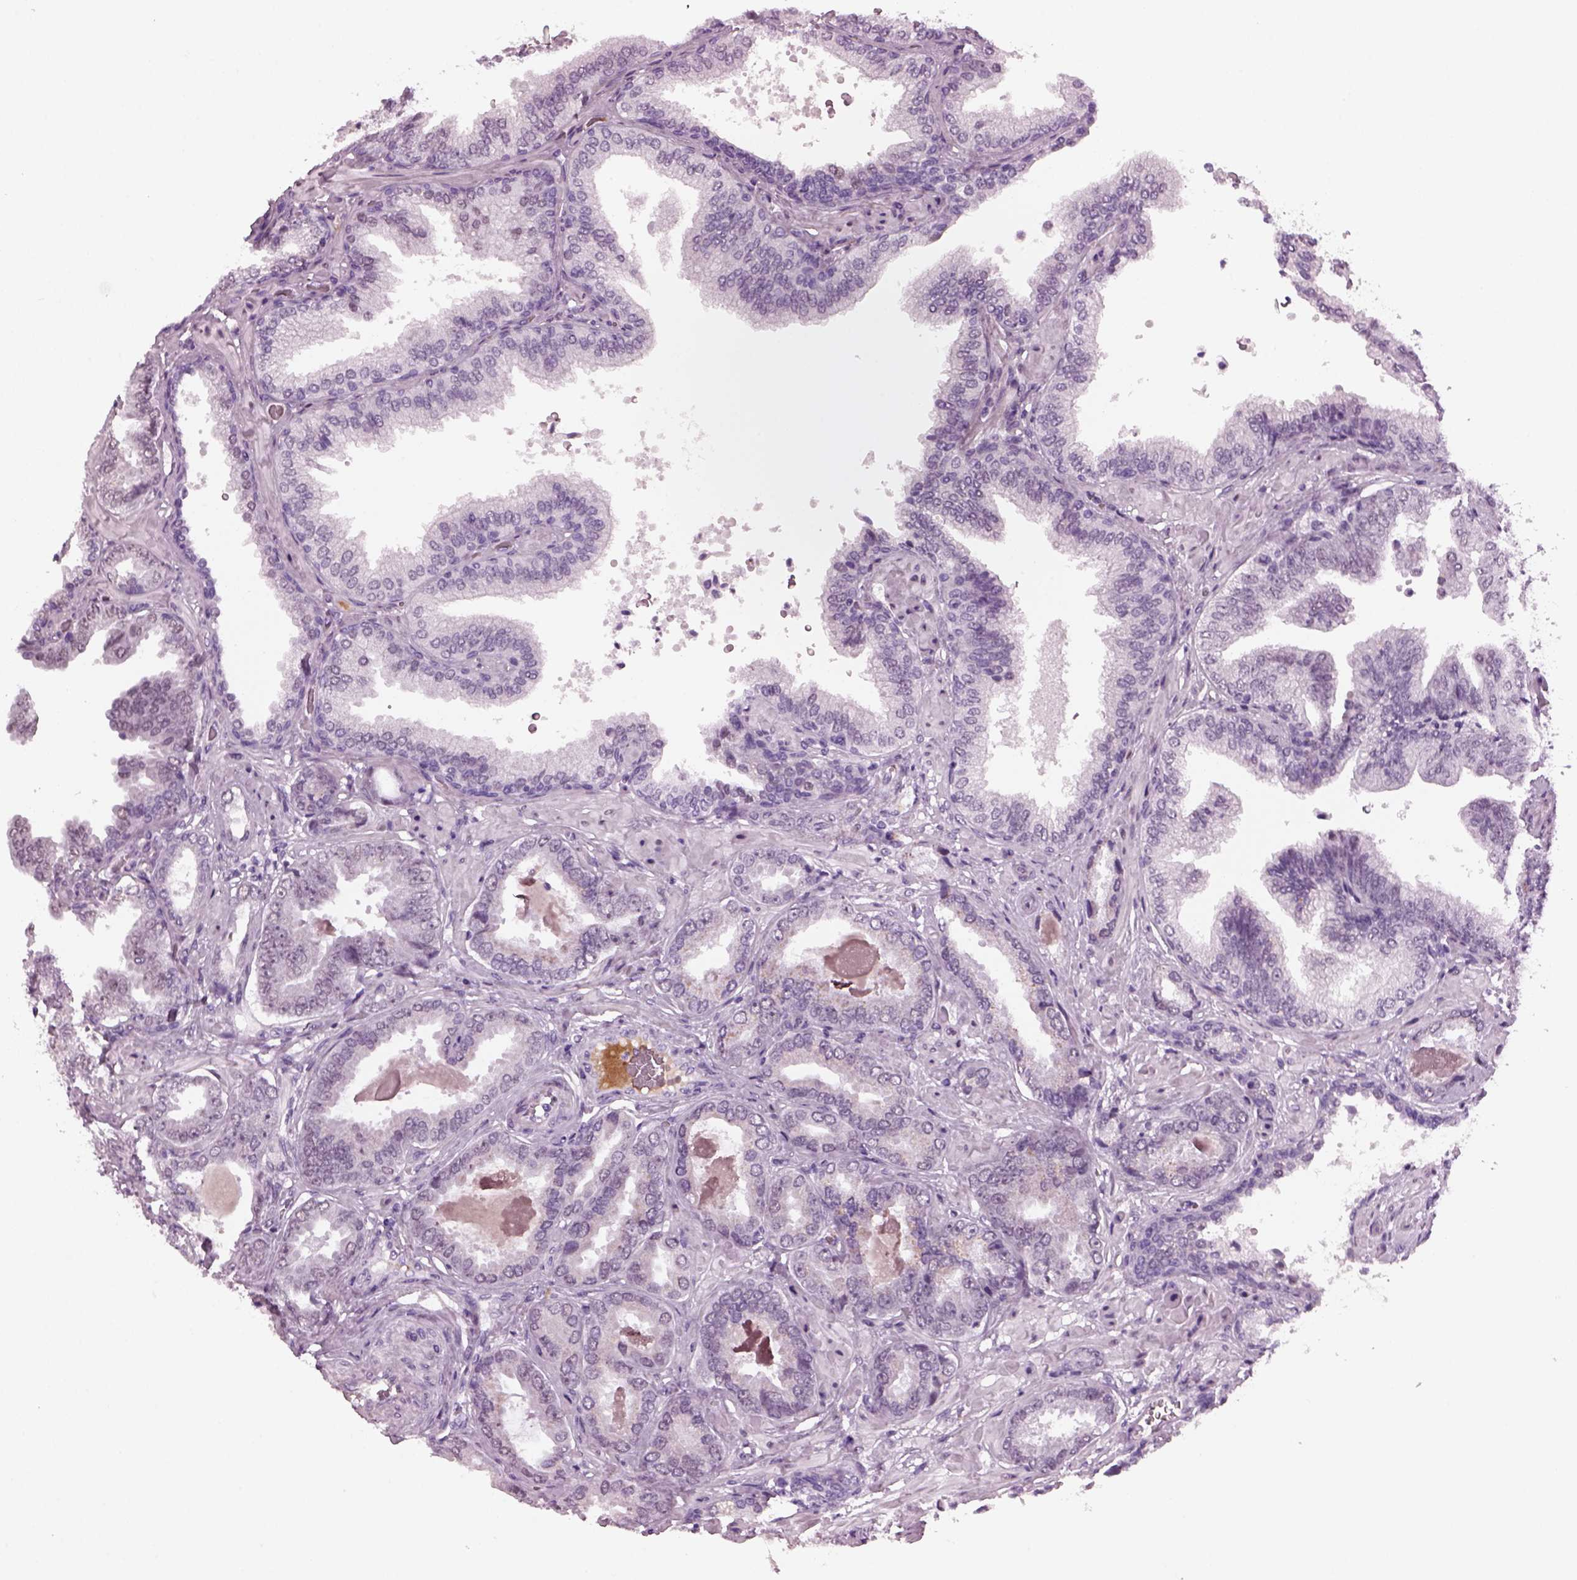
{"staining": {"intensity": "negative", "quantity": "none", "location": "none"}, "tissue": "prostate cancer", "cell_type": "Tumor cells", "image_type": "cancer", "snomed": [{"axis": "morphology", "description": "Adenocarcinoma, NOS"}, {"axis": "topography", "description": "Prostate"}], "caption": "A histopathology image of human prostate adenocarcinoma is negative for staining in tumor cells.", "gene": "KRTAP3-2", "patient": {"sex": "male", "age": 64}}